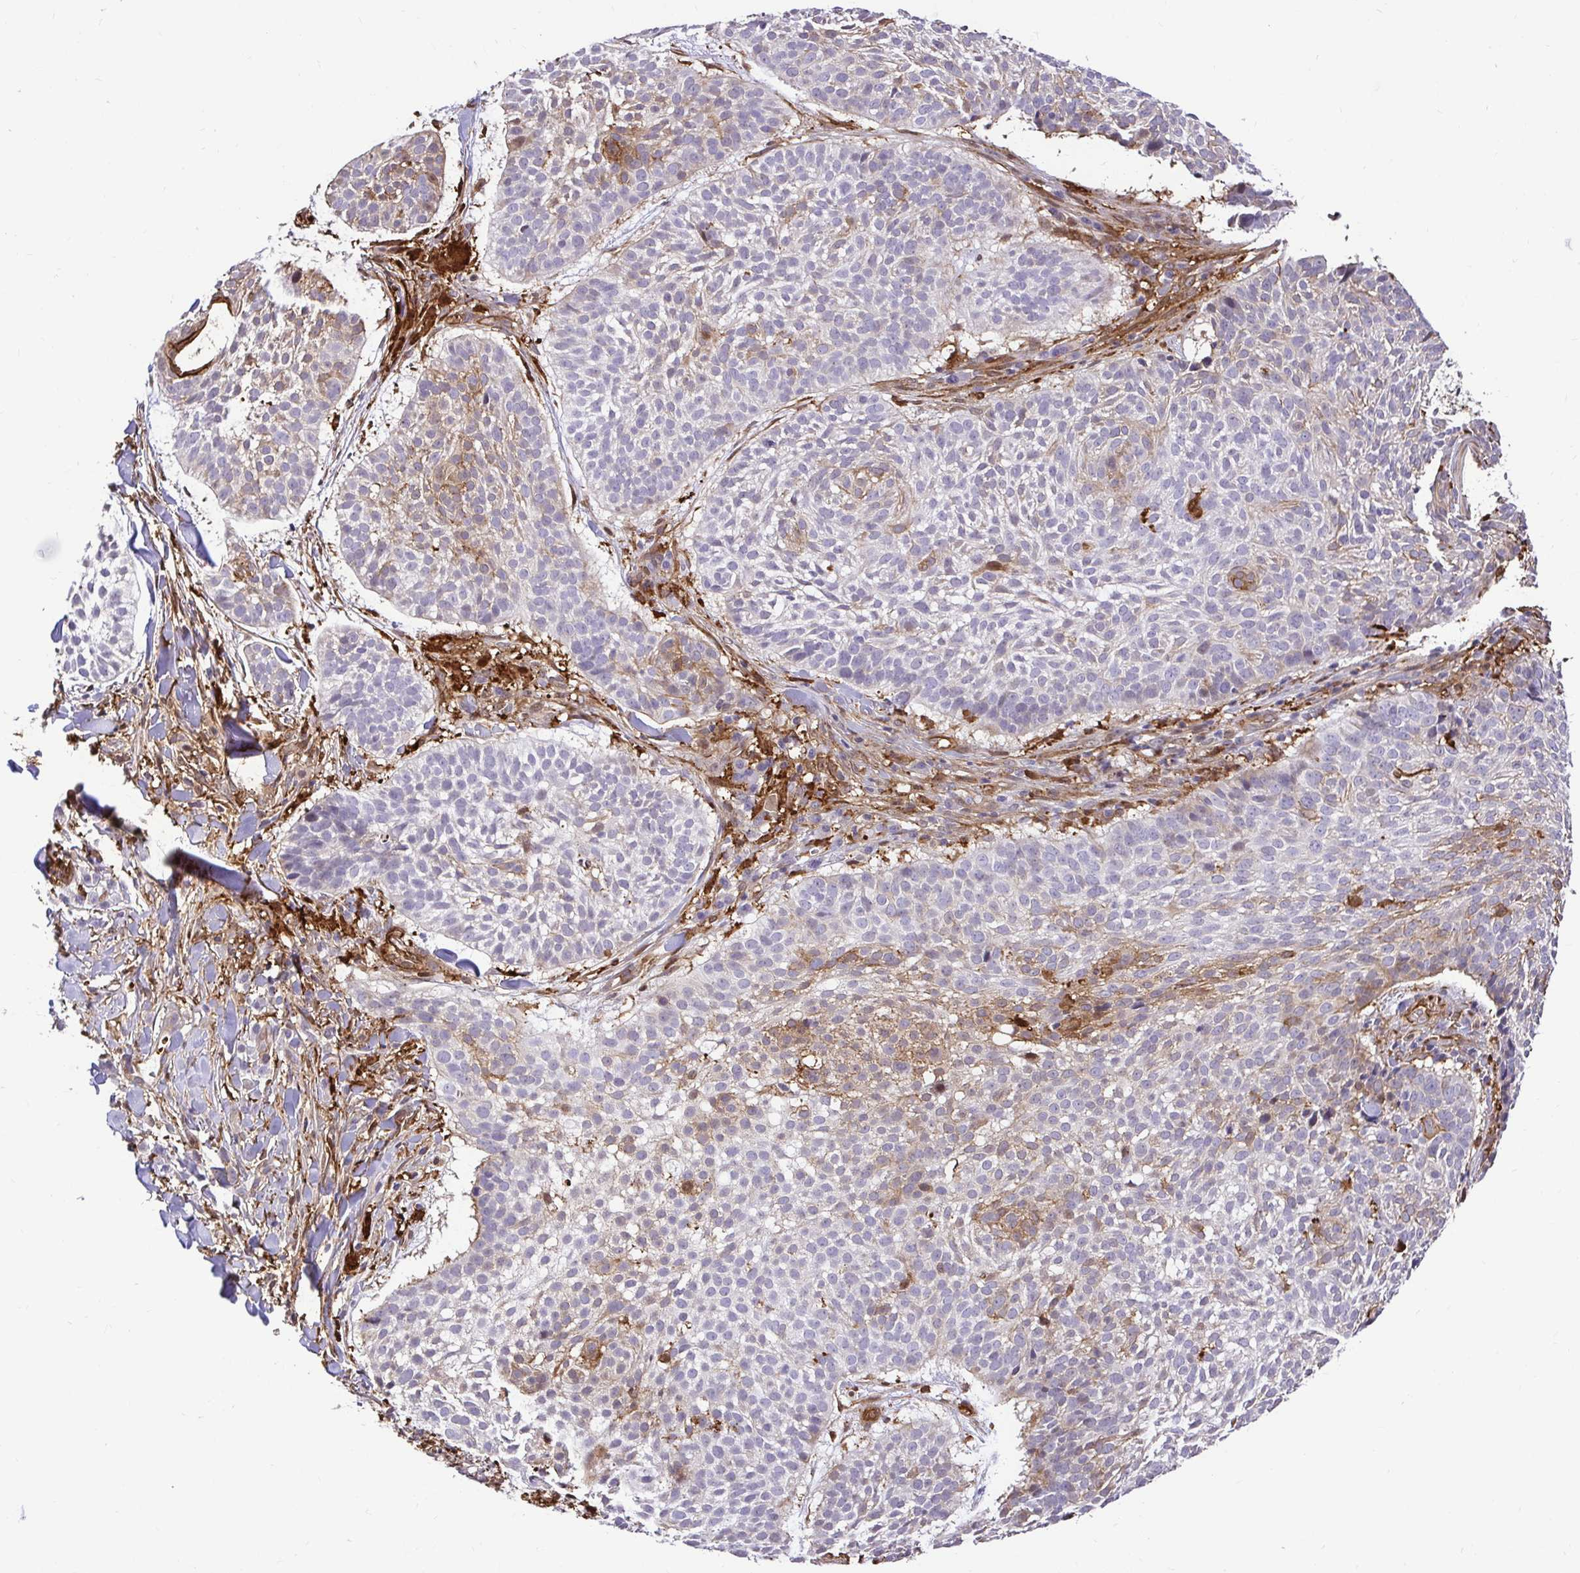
{"staining": {"intensity": "weak", "quantity": "<25%", "location": "cytoplasmic/membranous"}, "tissue": "skin cancer", "cell_type": "Tumor cells", "image_type": "cancer", "snomed": [{"axis": "morphology", "description": "Basal cell carcinoma"}, {"axis": "topography", "description": "Skin"}, {"axis": "topography", "description": "Skin of scalp"}], "caption": "Immunohistochemistry (IHC) of human skin cancer demonstrates no expression in tumor cells.", "gene": "GSN", "patient": {"sex": "female", "age": 45}}